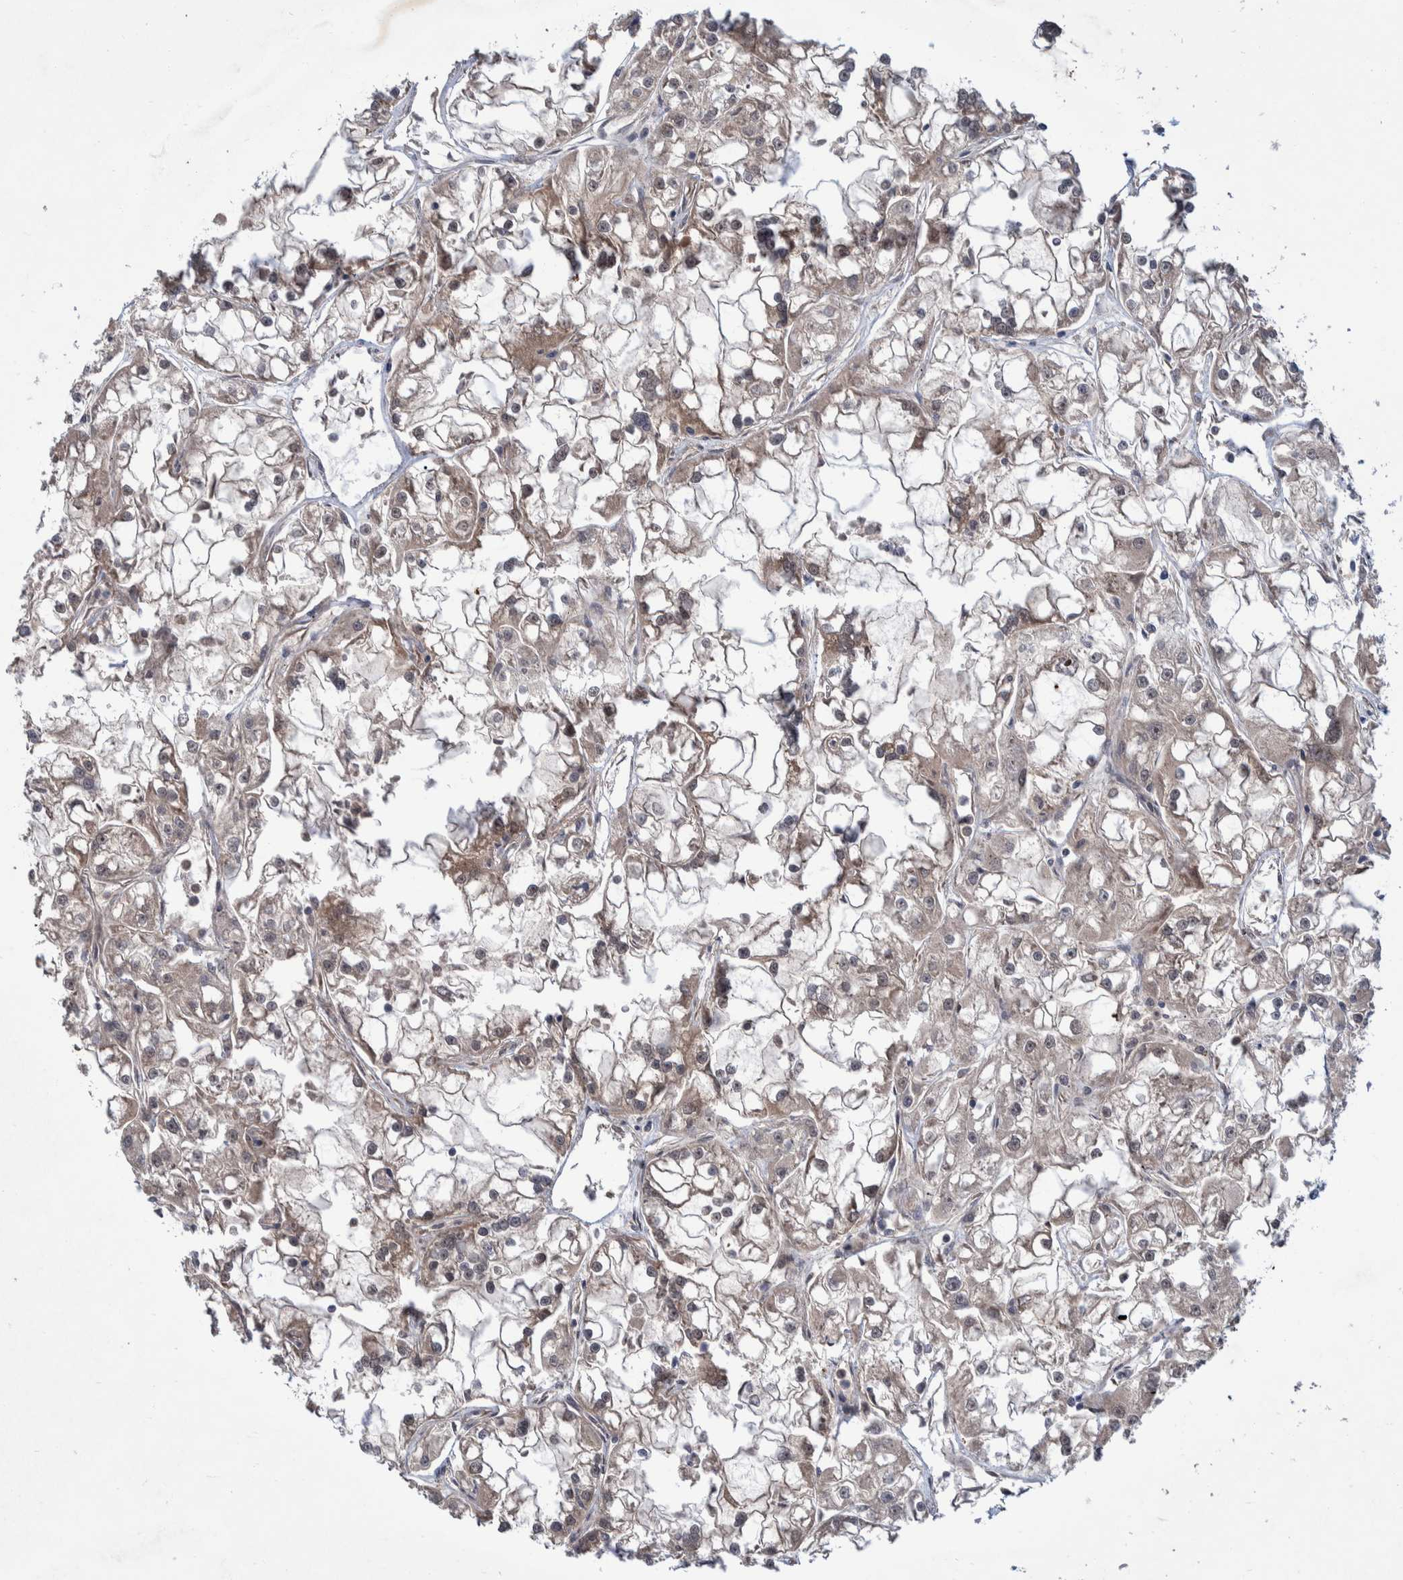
{"staining": {"intensity": "weak", "quantity": "<25%", "location": "cytoplasmic/membranous"}, "tissue": "renal cancer", "cell_type": "Tumor cells", "image_type": "cancer", "snomed": [{"axis": "morphology", "description": "Adenocarcinoma, NOS"}, {"axis": "topography", "description": "Kidney"}], "caption": "Immunohistochemistry (IHC) of human renal cancer shows no positivity in tumor cells. (DAB (3,3'-diaminobenzidine) immunohistochemistry (IHC) visualized using brightfield microscopy, high magnification).", "gene": "PLPBP", "patient": {"sex": "female", "age": 52}}